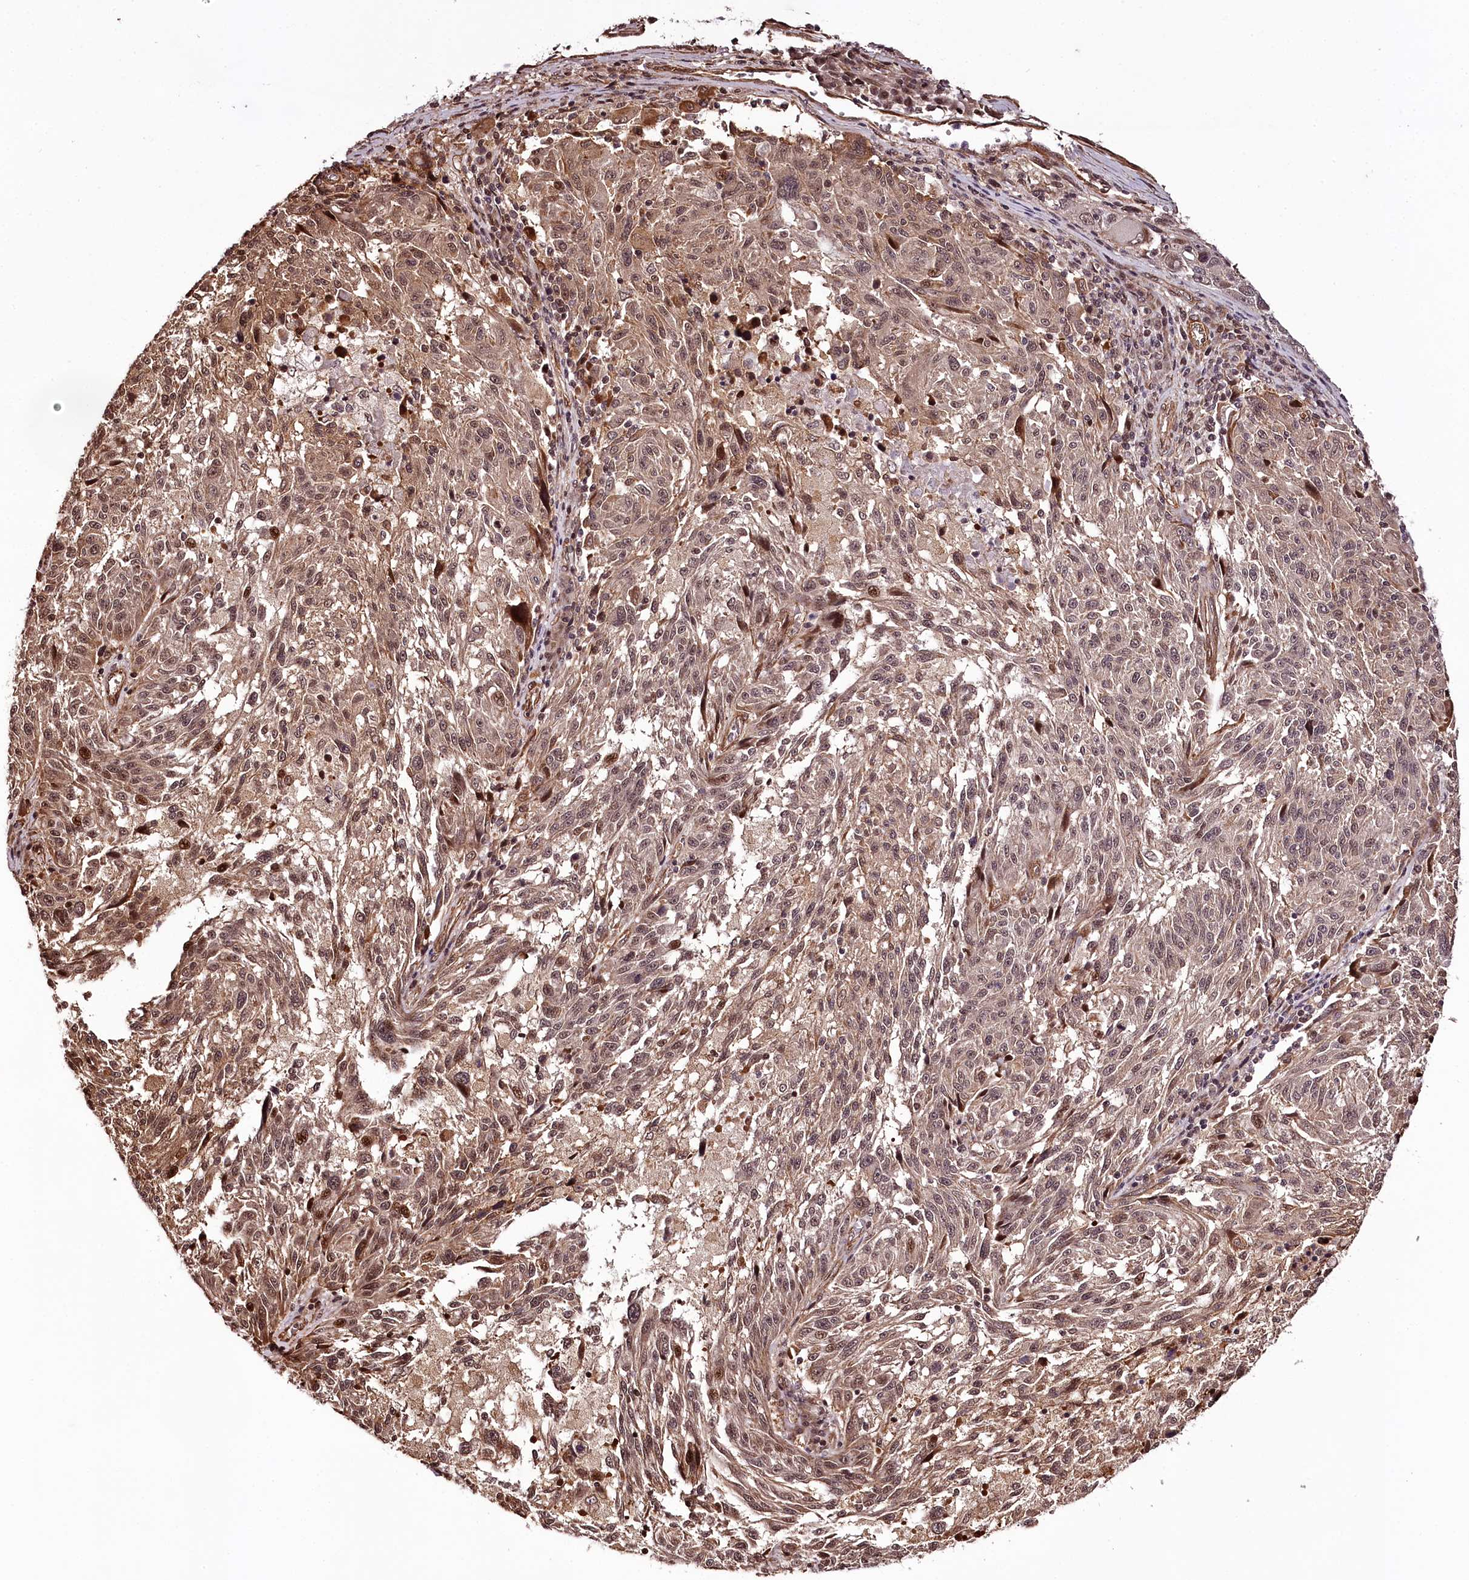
{"staining": {"intensity": "moderate", "quantity": ">75%", "location": "cytoplasmic/membranous,nuclear"}, "tissue": "melanoma", "cell_type": "Tumor cells", "image_type": "cancer", "snomed": [{"axis": "morphology", "description": "Malignant melanoma, NOS"}, {"axis": "topography", "description": "Skin"}], "caption": "The photomicrograph reveals staining of malignant melanoma, revealing moderate cytoplasmic/membranous and nuclear protein positivity (brown color) within tumor cells.", "gene": "TTC33", "patient": {"sex": "male", "age": 53}}